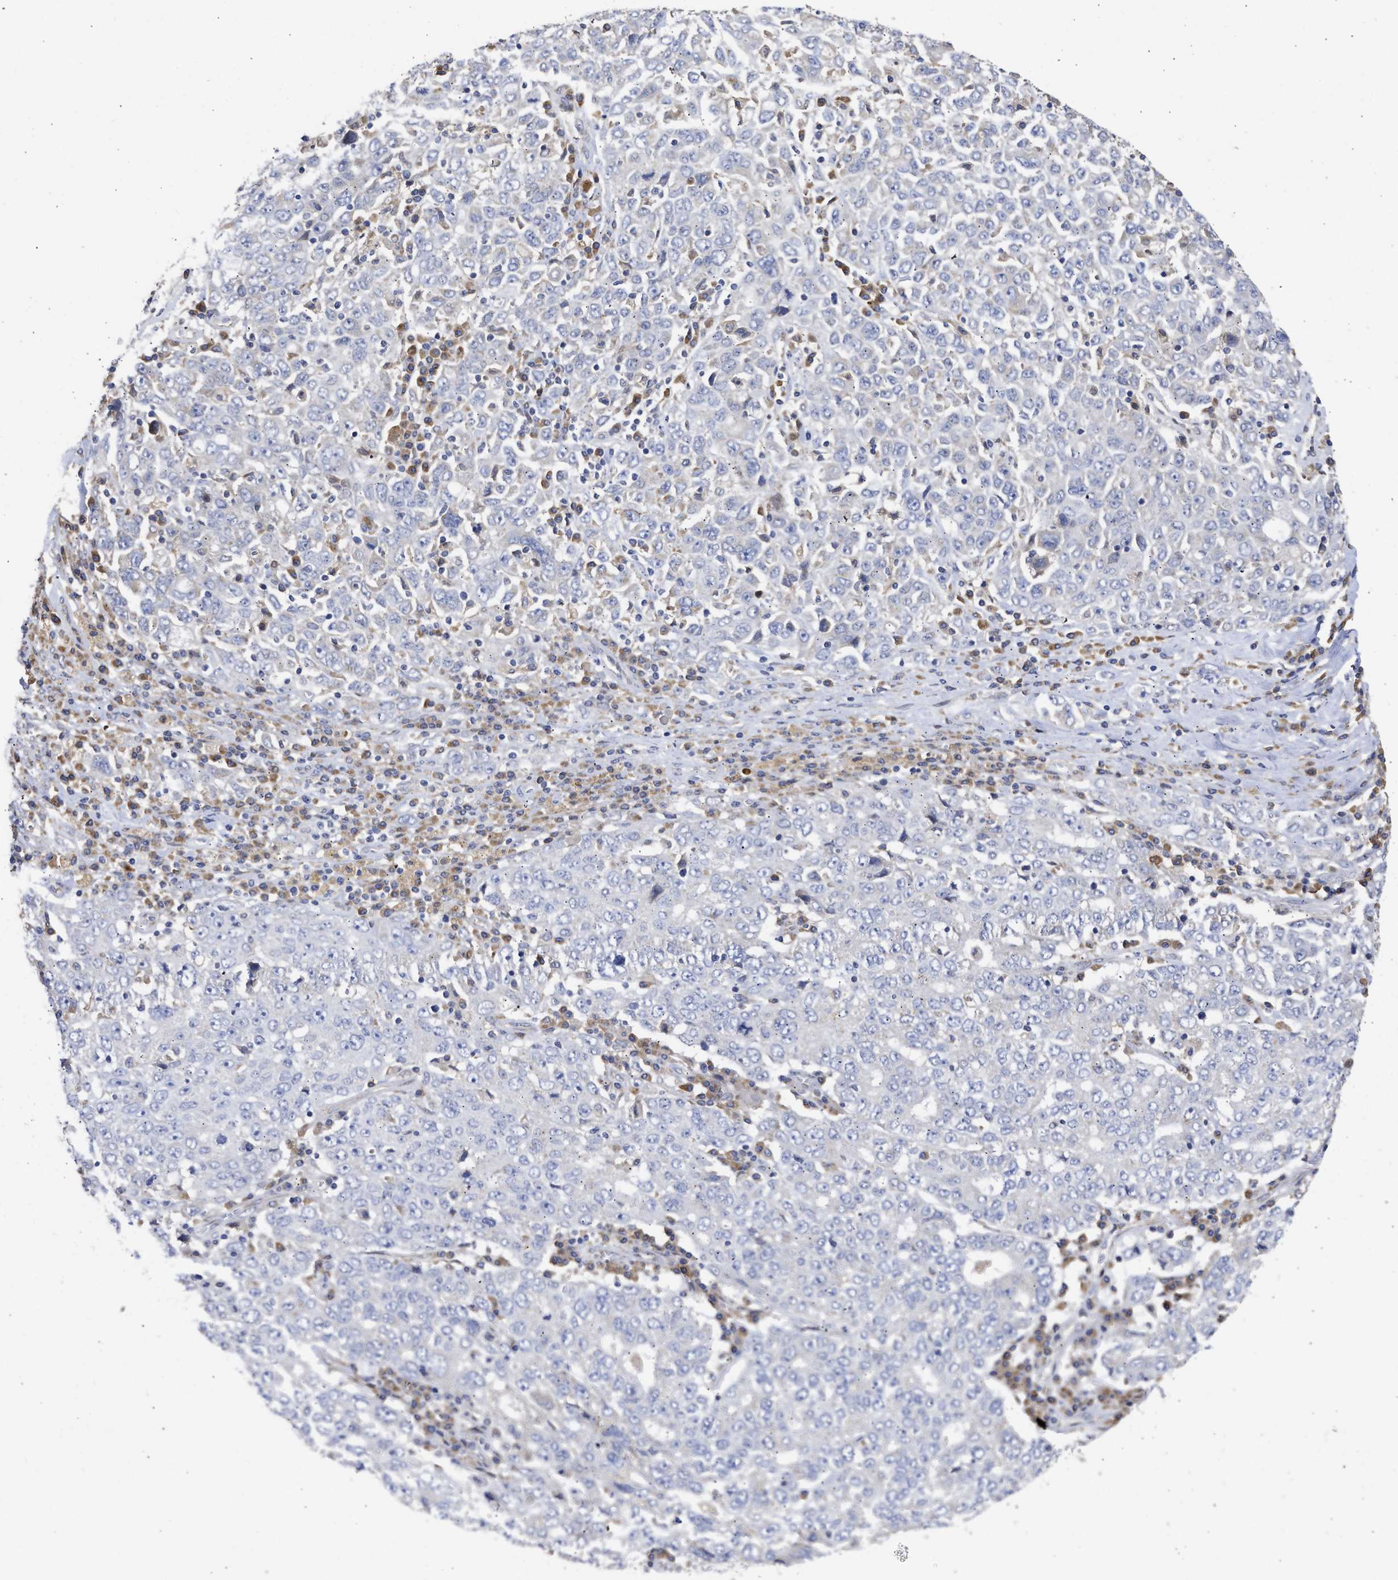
{"staining": {"intensity": "negative", "quantity": "none", "location": "none"}, "tissue": "ovarian cancer", "cell_type": "Tumor cells", "image_type": "cancer", "snomed": [{"axis": "morphology", "description": "Carcinoma, endometroid"}, {"axis": "topography", "description": "Ovary"}], "caption": "There is no significant positivity in tumor cells of ovarian cancer (endometroid carcinoma). The staining is performed using DAB brown chromogen with nuclei counter-stained in using hematoxylin.", "gene": "TMED1", "patient": {"sex": "female", "age": 62}}